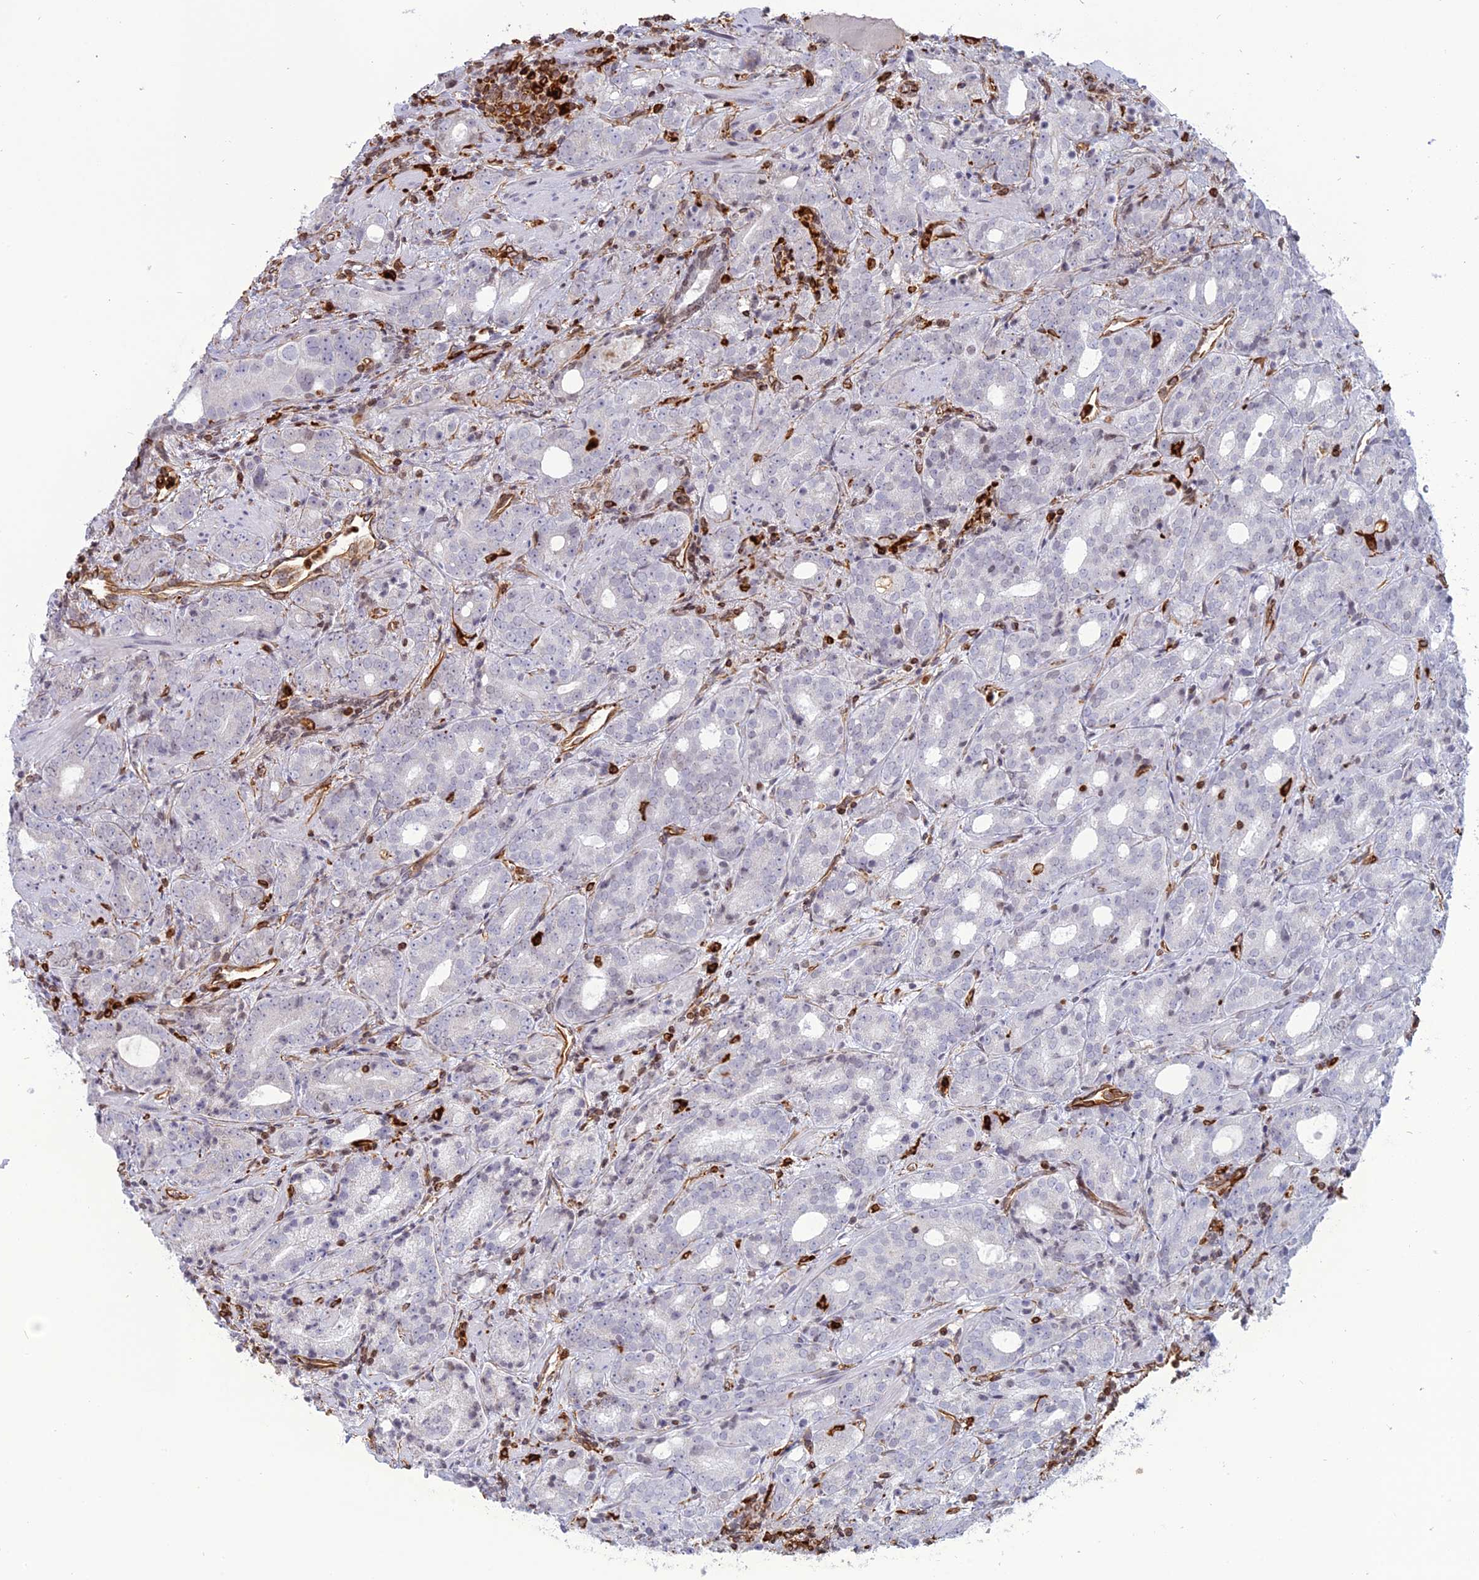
{"staining": {"intensity": "negative", "quantity": "none", "location": "none"}, "tissue": "prostate cancer", "cell_type": "Tumor cells", "image_type": "cancer", "snomed": [{"axis": "morphology", "description": "Adenocarcinoma, High grade"}, {"axis": "topography", "description": "Prostate"}], "caption": "Tumor cells show no significant protein staining in prostate high-grade adenocarcinoma.", "gene": "APOBR", "patient": {"sex": "male", "age": 64}}